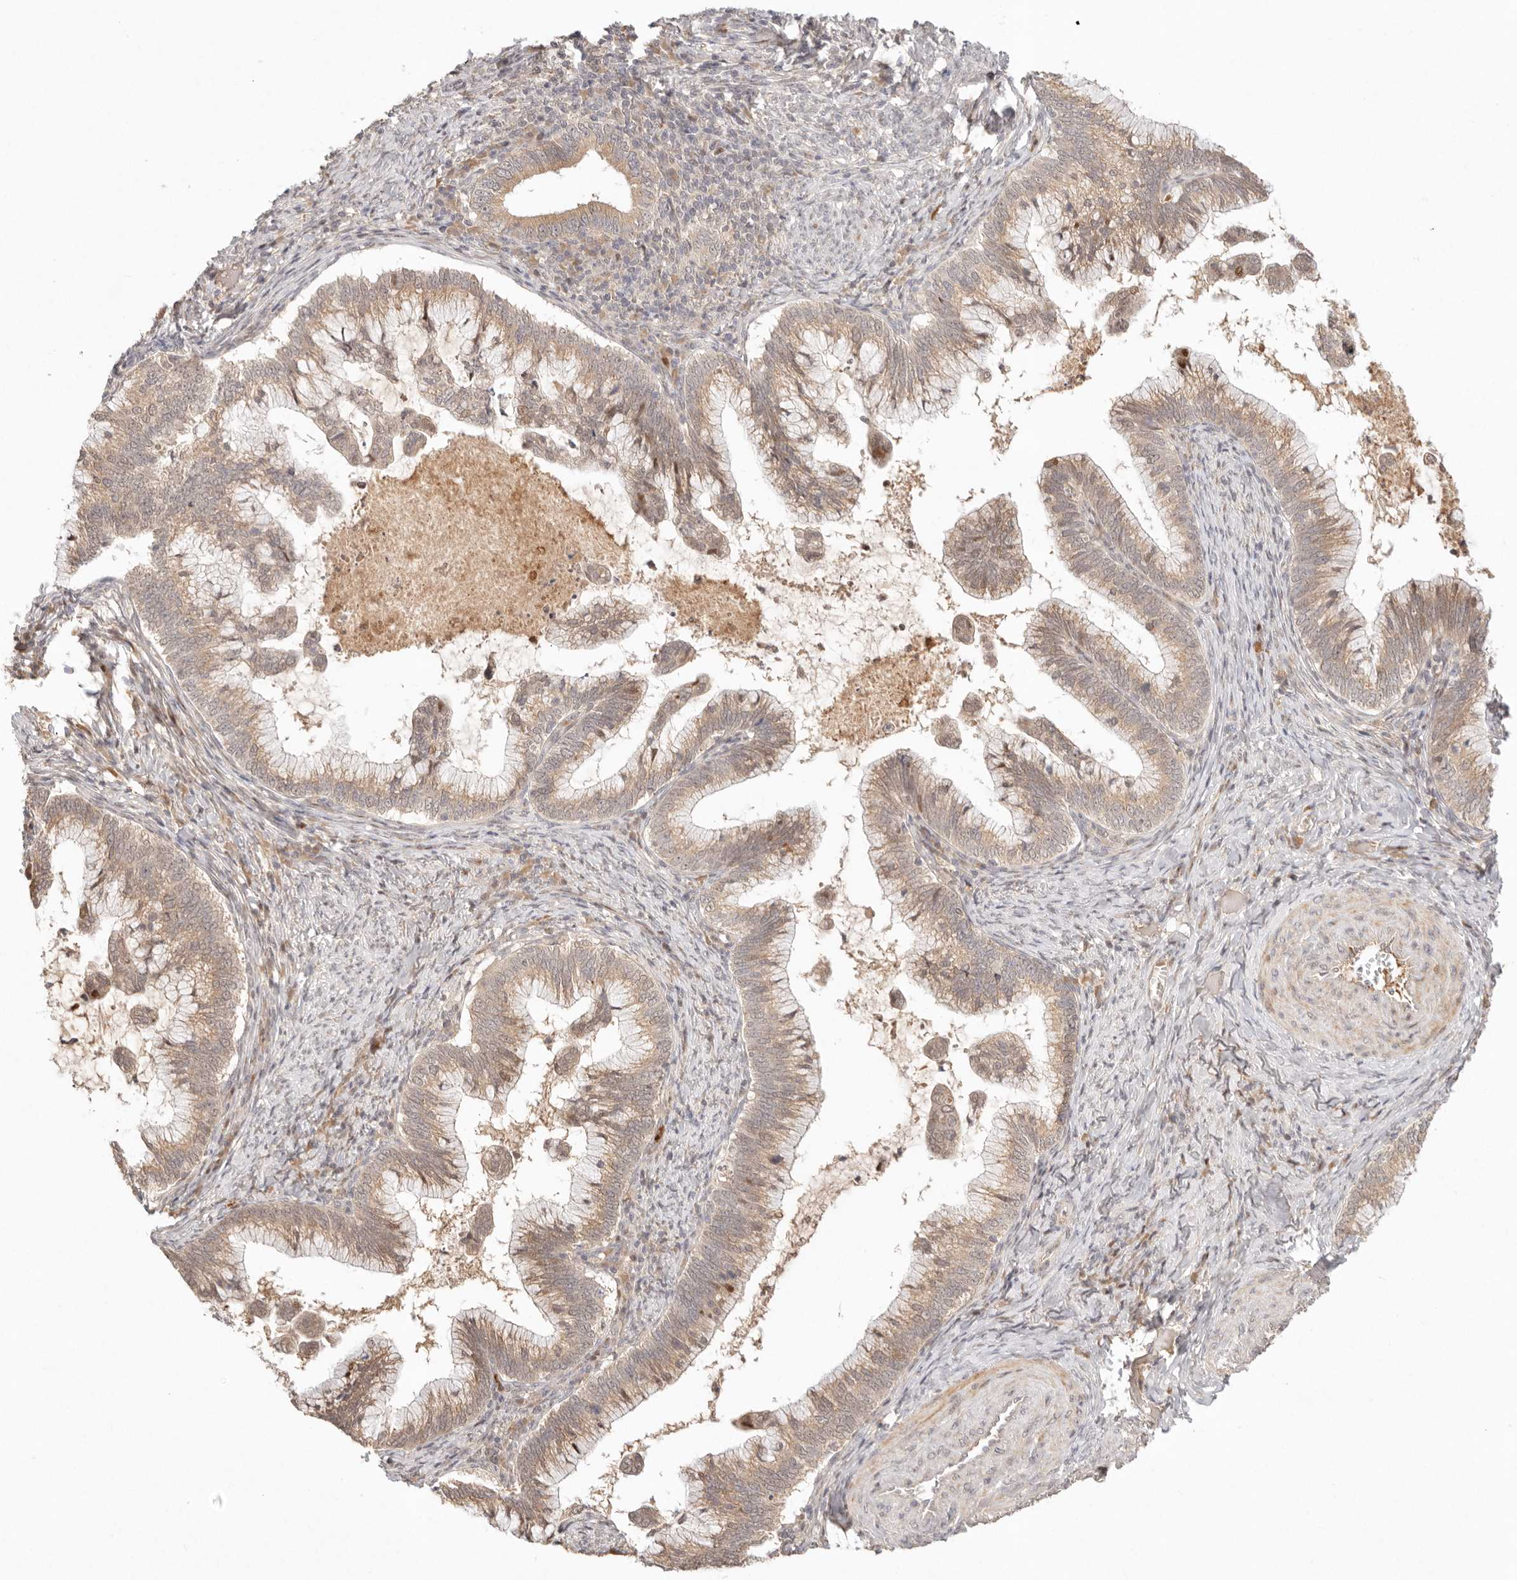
{"staining": {"intensity": "moderate", "quantity": ">75%", "location": "cytoplasmic/membranous,nuclear"}, "tissue": "cervical cancer", "cell_type": "Tumor cells", "image_type": "cancer", "snomed": [{"axis": "morphology", "description": "Adenocarcinoma, NOS"}, {"axis": "topography", "description": "Cervix"}], "caption": "Protein staining by IHC displays moderate cytoplasmic/membranous and nuclear positivity in about >75% of tumor cells in cervical adenocarcinoma.", "gene": "PHLDA3", "patient": {"sex": "female", "age": 36}}